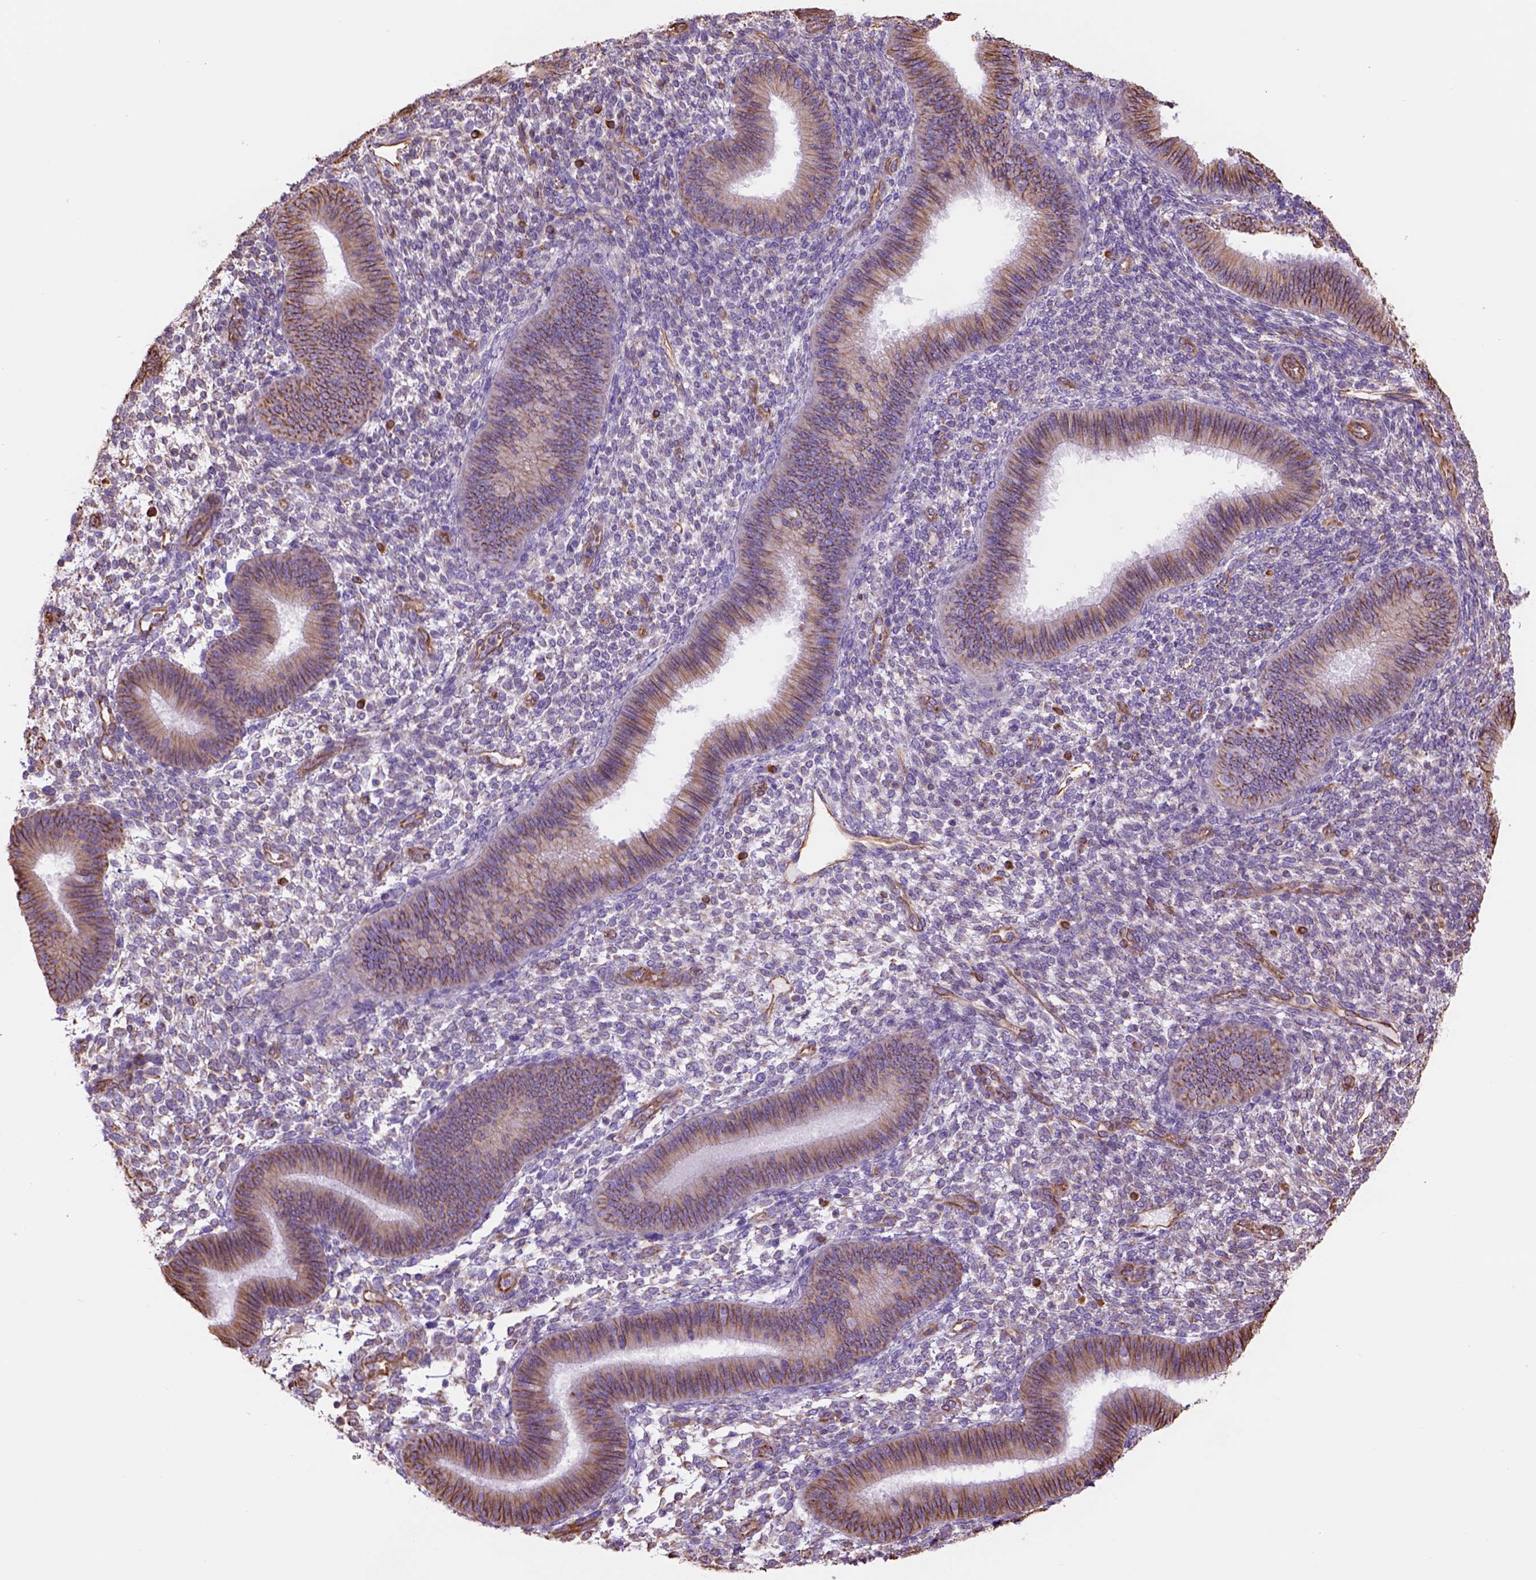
{"staining": {"intensity": "negative", "quantity": "none", "location": "none"}, "tissue": "endometrium", "cell_type": "Cells in endometrial stroma", "image_type": "normal", "snomed": [{"axis": "morphology", "description": "Normal tissue, NOS"}, {"axis": "topography", "description": "Endometrium"}], "caption": "IHC of benign endometrium reveals no positivity in cells in endometrial stroma.", "gene": "ZZZ3", "patient": {"sex": "female", "age": 39}}